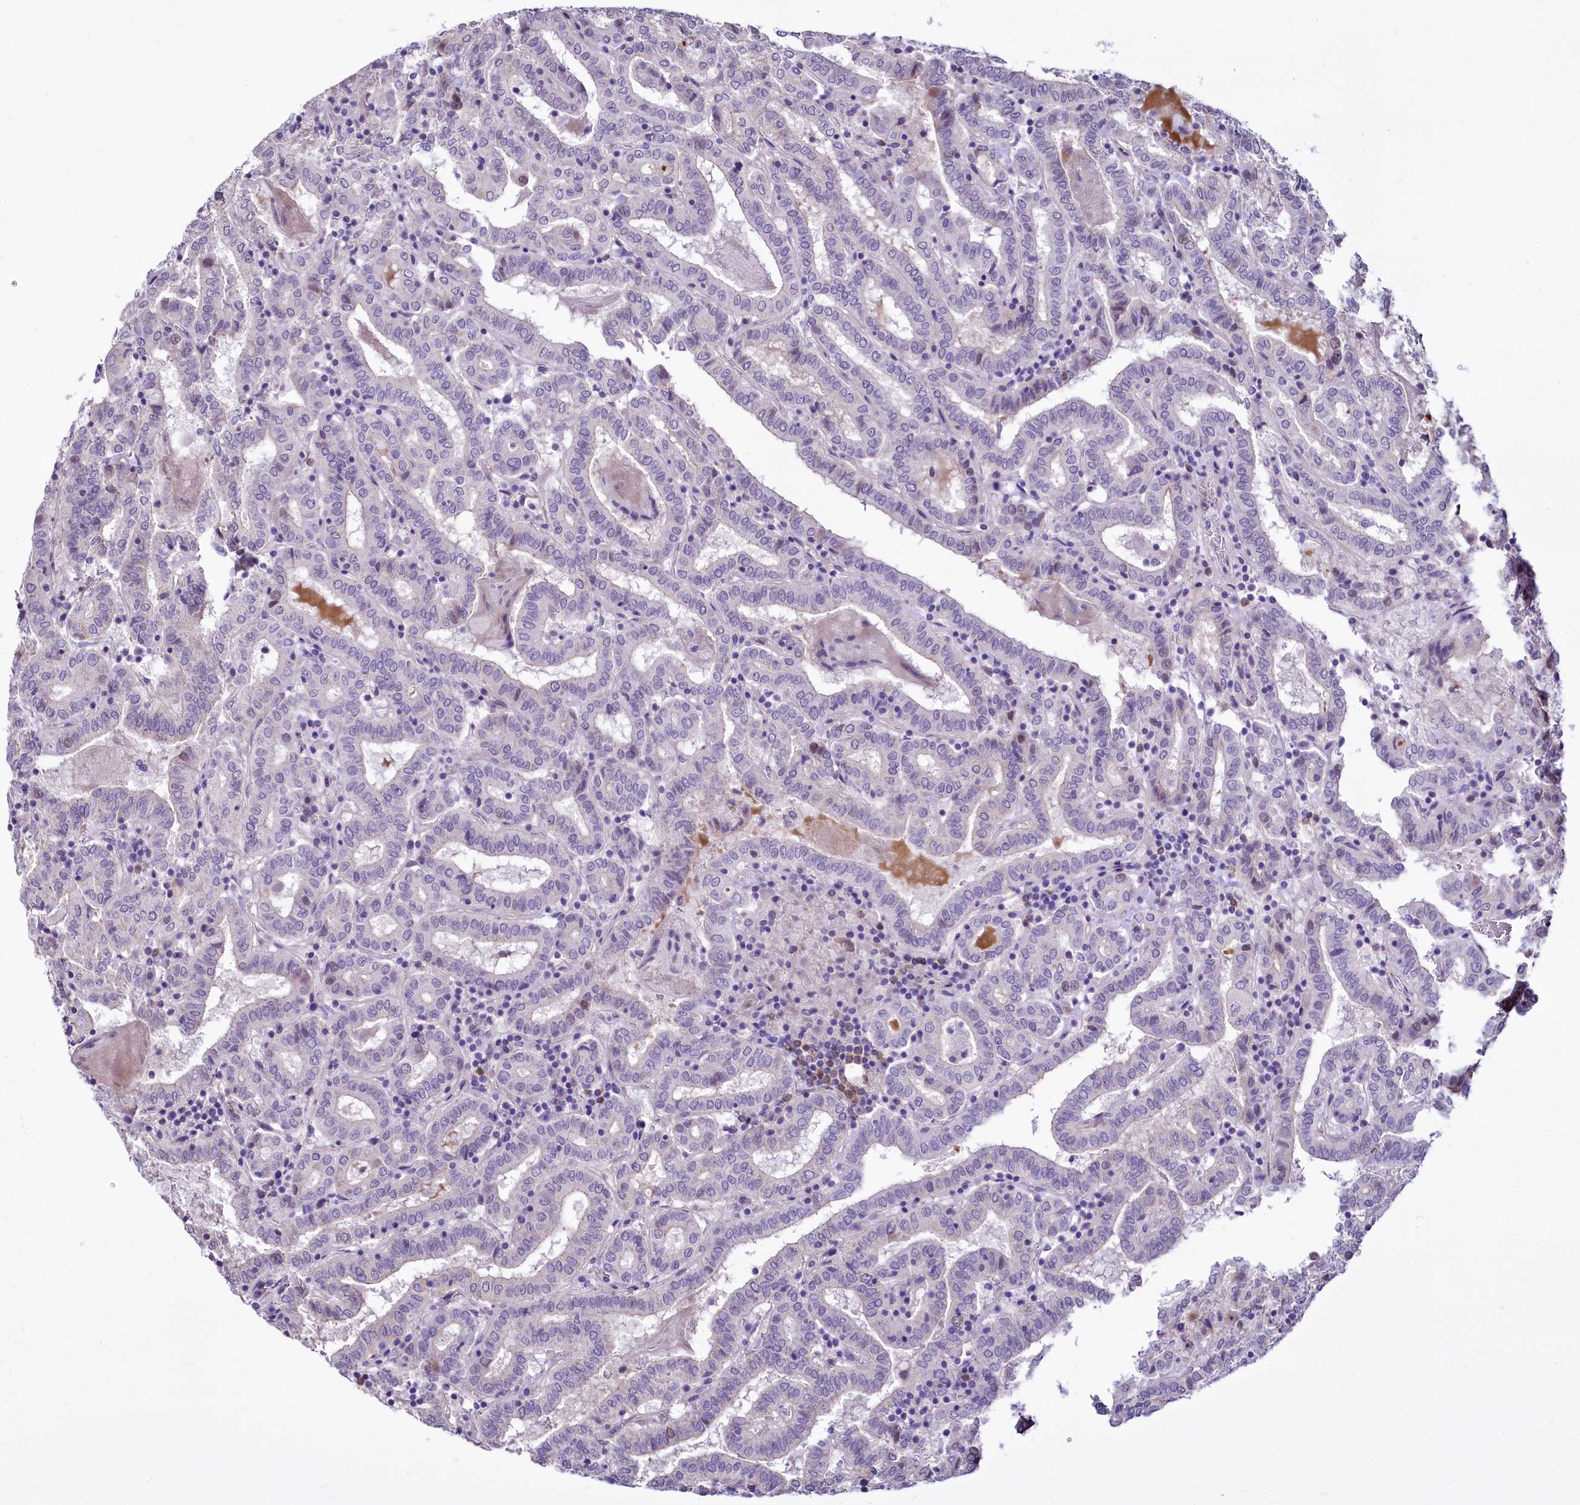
{"staining": {"intensity": "negative", "quantity": "none", "location": "none"}, "tissue": "thyroid cancer", "cell_type": "Tumor cells", "image_type": "cancer", "snomed": [{"axis": "morphology", "description": "Papillary adenocarcinoma, NOS"}, {"axis": "topography", "description": "Thyroid gland"}], "caption": "Human thyroid cancer (papillary adenocarcinoma) stained for a protein using IHC exhibits no positivity in tumor cells.", "gene": "BANK1", "patient": {"sex": "female", "age": 72}}